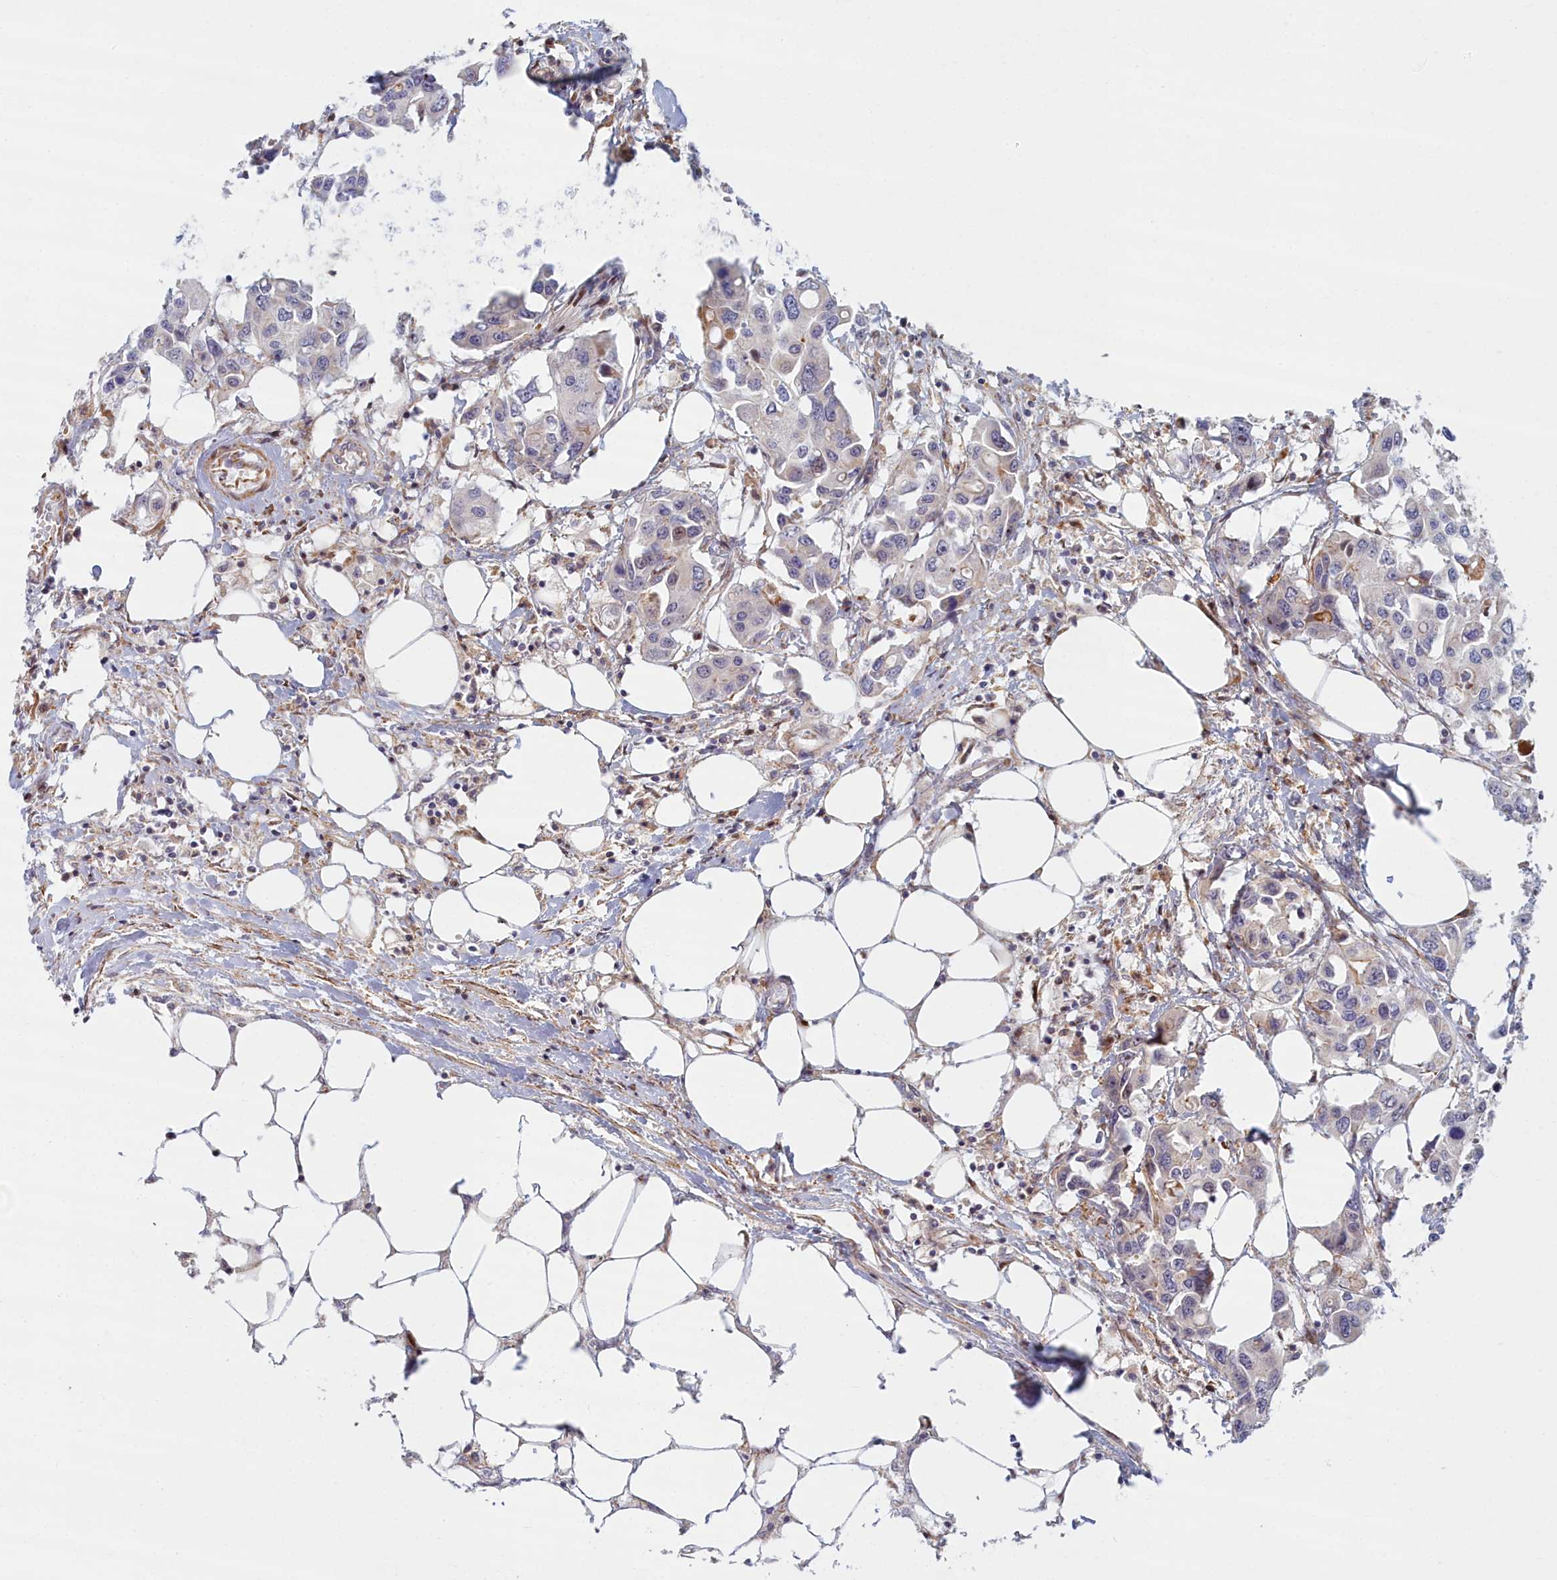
{"staining": {"intensity": "negative", "quantity": "none", "location": "none"}, "tissue": "colorectal cancer", "cell_type": "Tumor cells", "image_type": "cancer", "snomed": [{"axis": "morphology", "description": "Adenocarcinoma, NOS"}, {"axis": "topography", "description": "Colon"}], "caption": "This is a histopathology image of immunohistochemistry staining of colorectal cancer (adenocarcinoma), which shows no staining in tumor cells.", "gene": "C15orf40", "patient": {"sex": "male", "age": 77}}